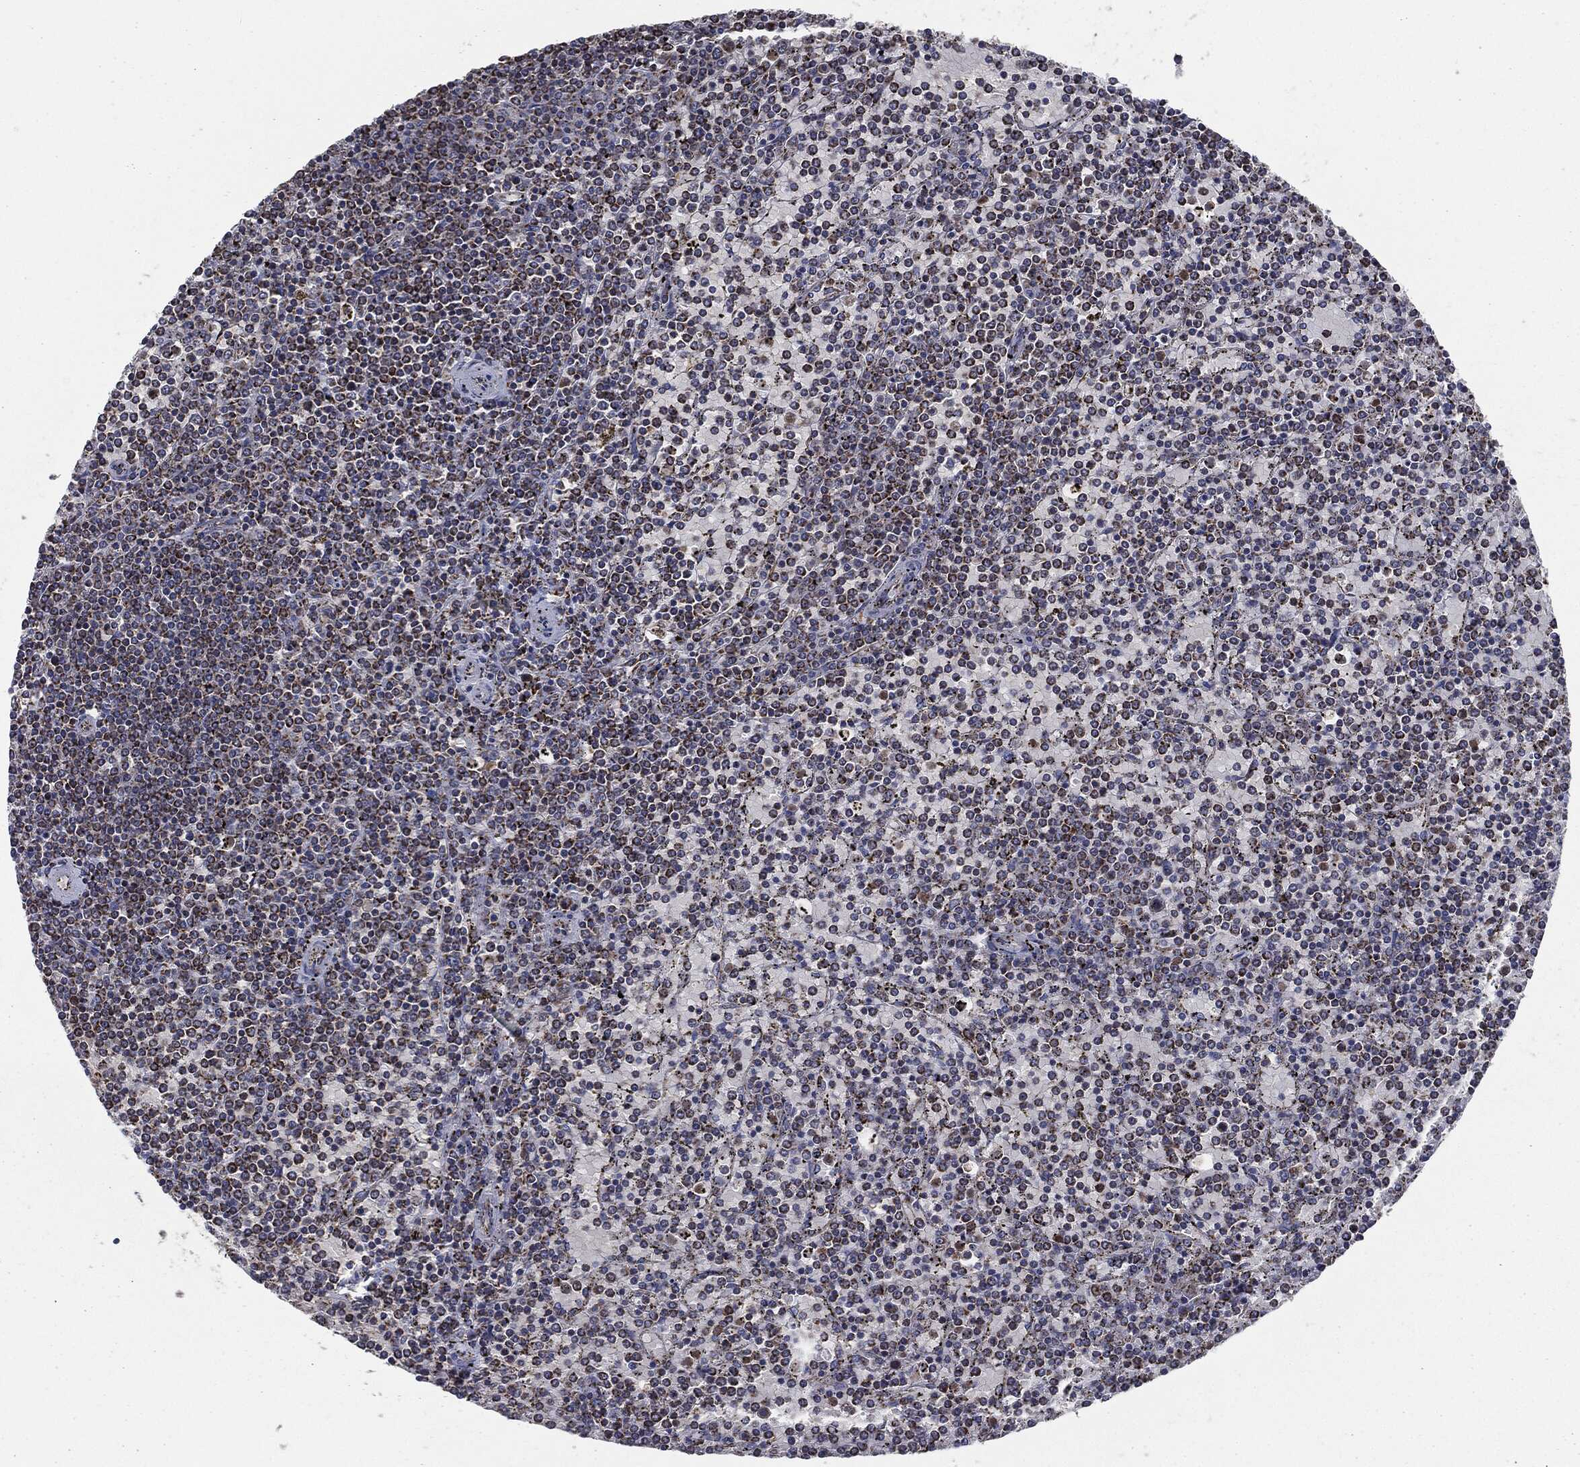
{"staining": {"intensity": "moderate", "quantity": "25%-75%", "location": "cytoplasmic/membranous"}, "tissue": "lymphoma", "cell_type": "Tumor cells", "image_type": "cancer", "snomed": [{"axis": "morphology", "description": "Malignant lymphoma, non-Hodgkin's type, Low grade"}, {"axis": "topography", "description": "Spleen"}], "caption": "Moderate cytoplasmic/membranous staining for a protein is appreciated in approximately 25%-75% of tumor cells of malignant lymphoma, non-Hodgkin's type (low-grade) using immunohistochemistry.", "gene": "NDUFV2", "patient": {"sex": "female", "age": 77}}